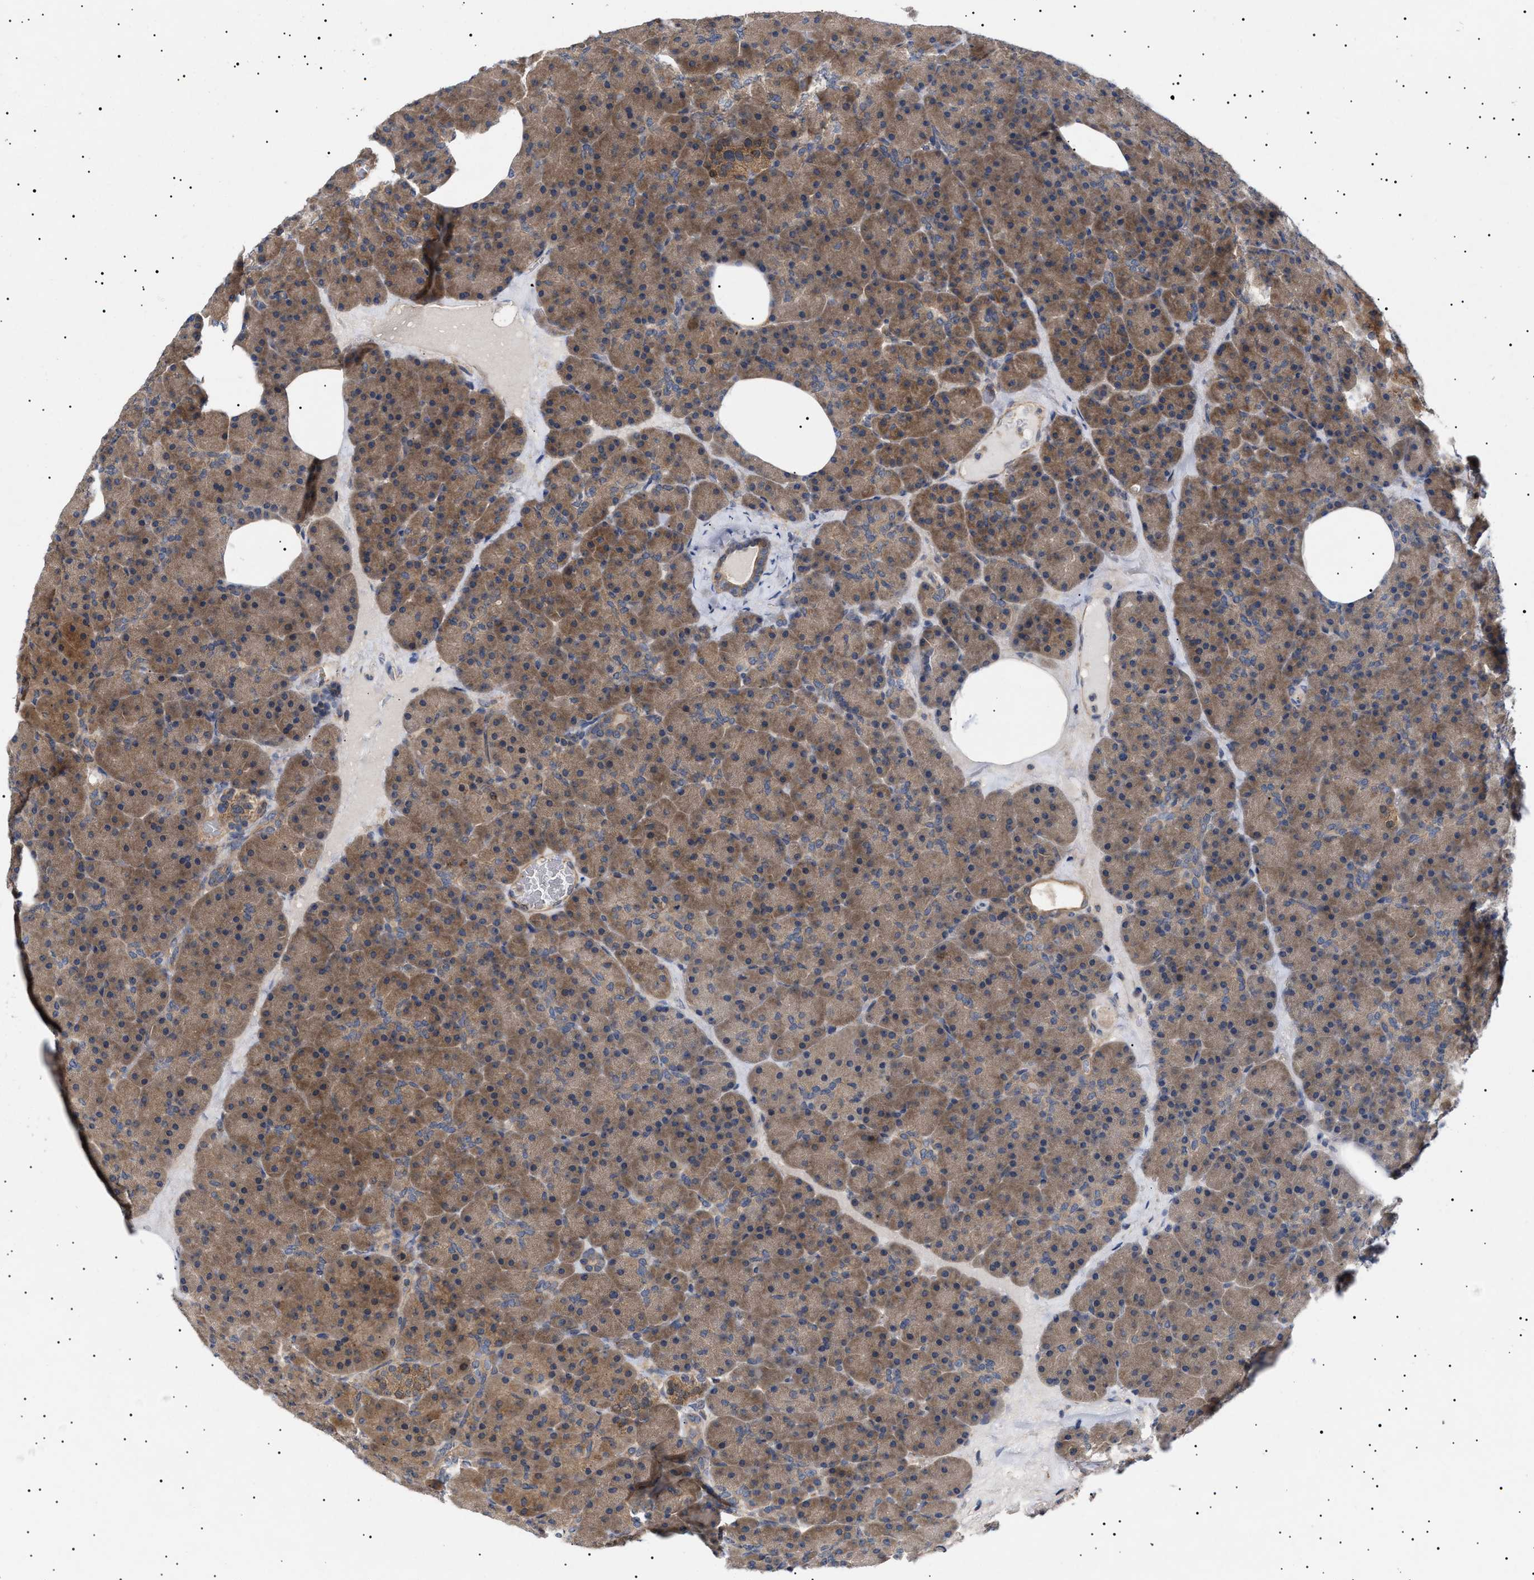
{"staining": {"intensity": "moderate", "quantity": ">75%", "location": "cytoplasmic/membranous"}, "tissue": "pancreas", "cell_type": "Exocrine glandular cells", "image_type": "normal", "snomed": [{"axis": "morphology", "description": "Normal tissue, NOS"}, {"axis": "morphology", "description": "Carcinoid, malignant, NOS"}, {"axis": "topography", "description": "Pancreas"}], "caption": "Brown immunohistochemical staining in normal human pancreas reveals moderate cytoplasmic/membranous expression in about >75% of exocrine glandular cells. (Stains: DAB in brown, nuclei in blue, Microscopy: brightfield microscopy at high magnification).", "gene": "NPLOC4", "patient": {"sex": "female", "age": 35}}